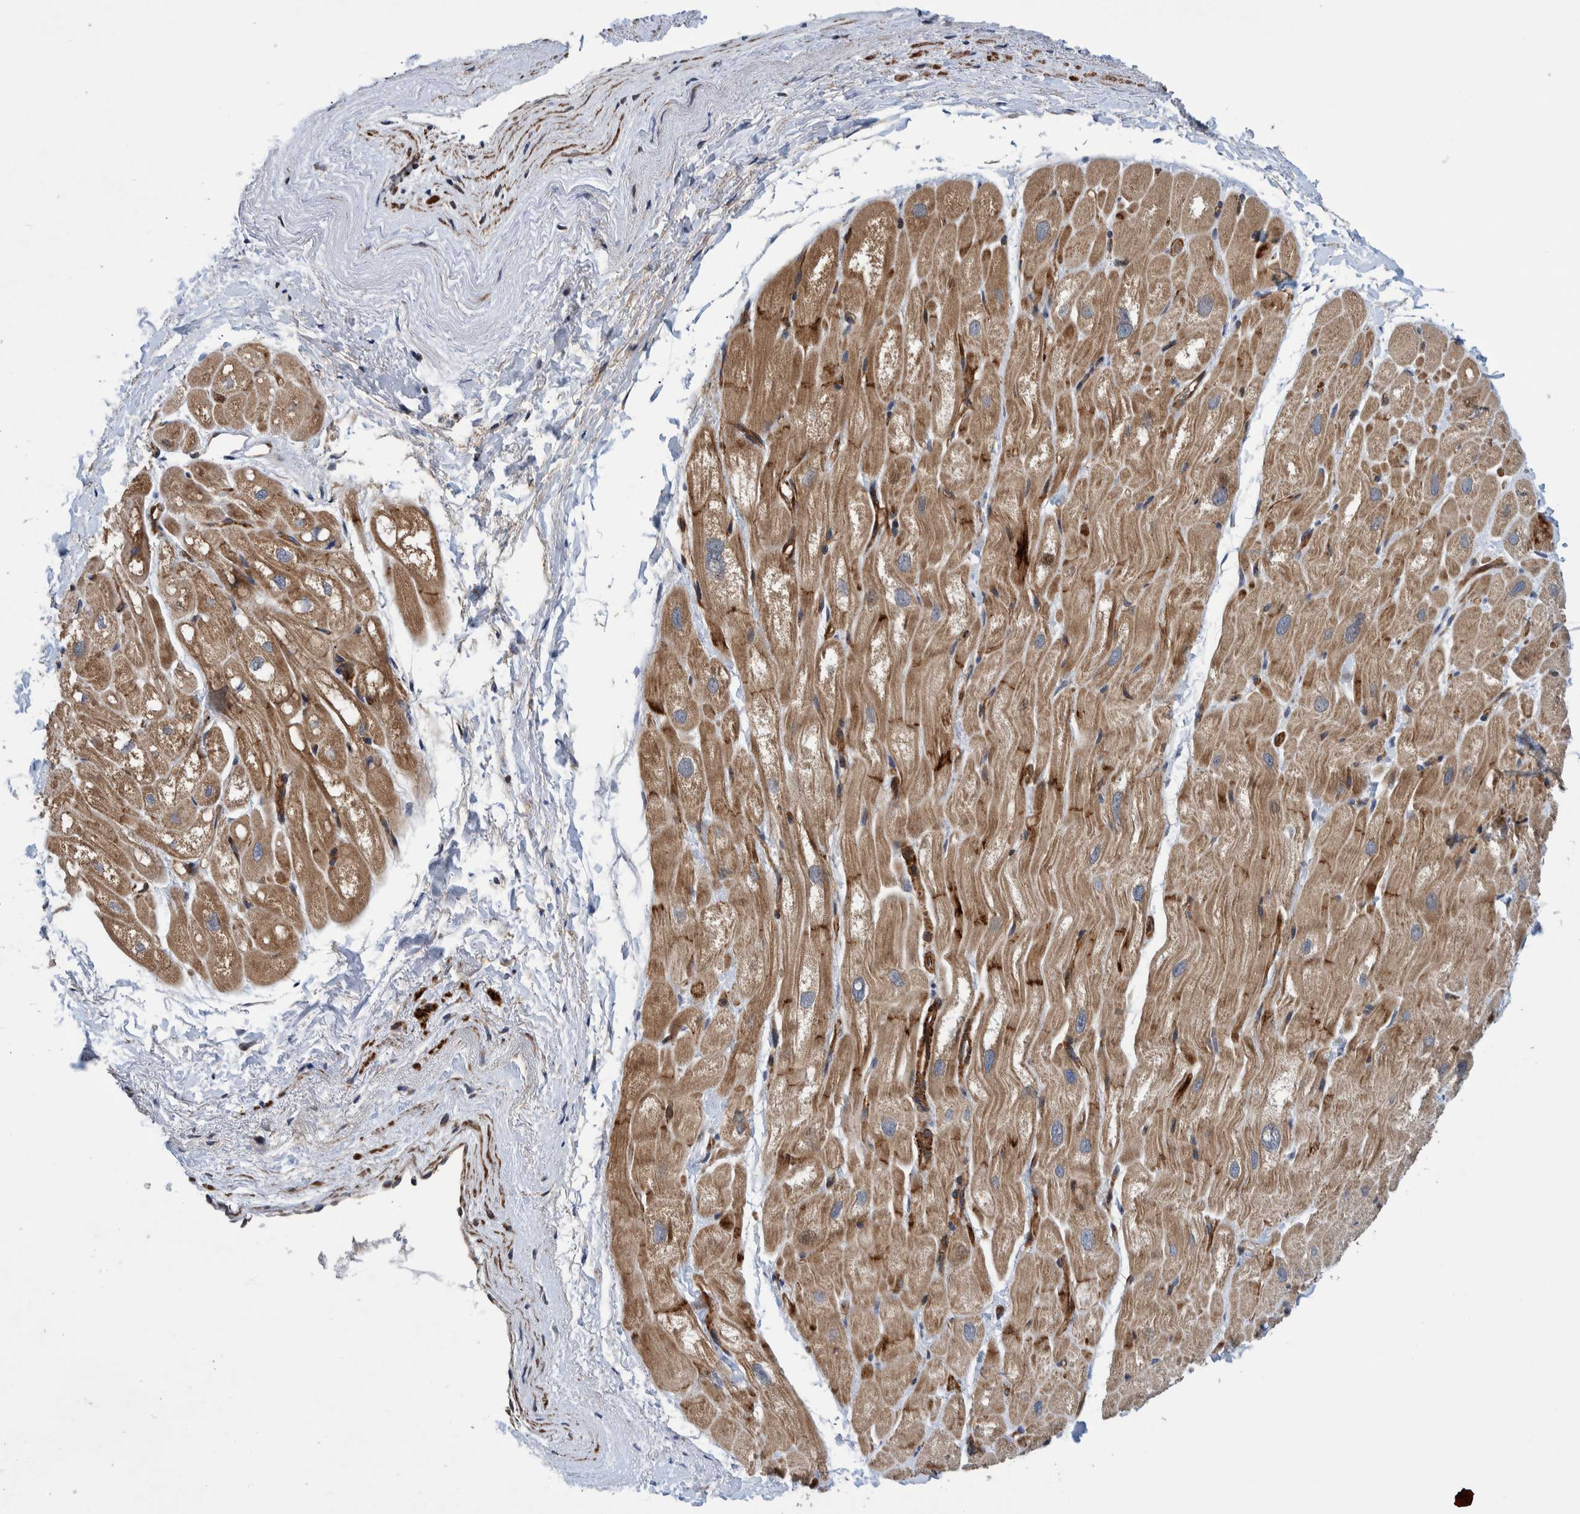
{"staining": {"intensity": "moderate", "quantity": ">75%", "location": "cytoplasmic/membranous"}, "tissue": "heart muscle", "cell_type": "Cardiomyocytes", "image_type": "normal", "snomed": [{"axis": "morphology", "description": "Normal tissue, NOS"}, {"axis": "topography", "description": "Heart"}], "caption": "Immunohistochemical staining of benign heart muscle shows >75% levels of moderate cytoplasmic/membranous protein expression in approximately >75% of cardiomyocytes.", "gene": "GRPEL2", "patient": {"sex": "male", "age": 49}}